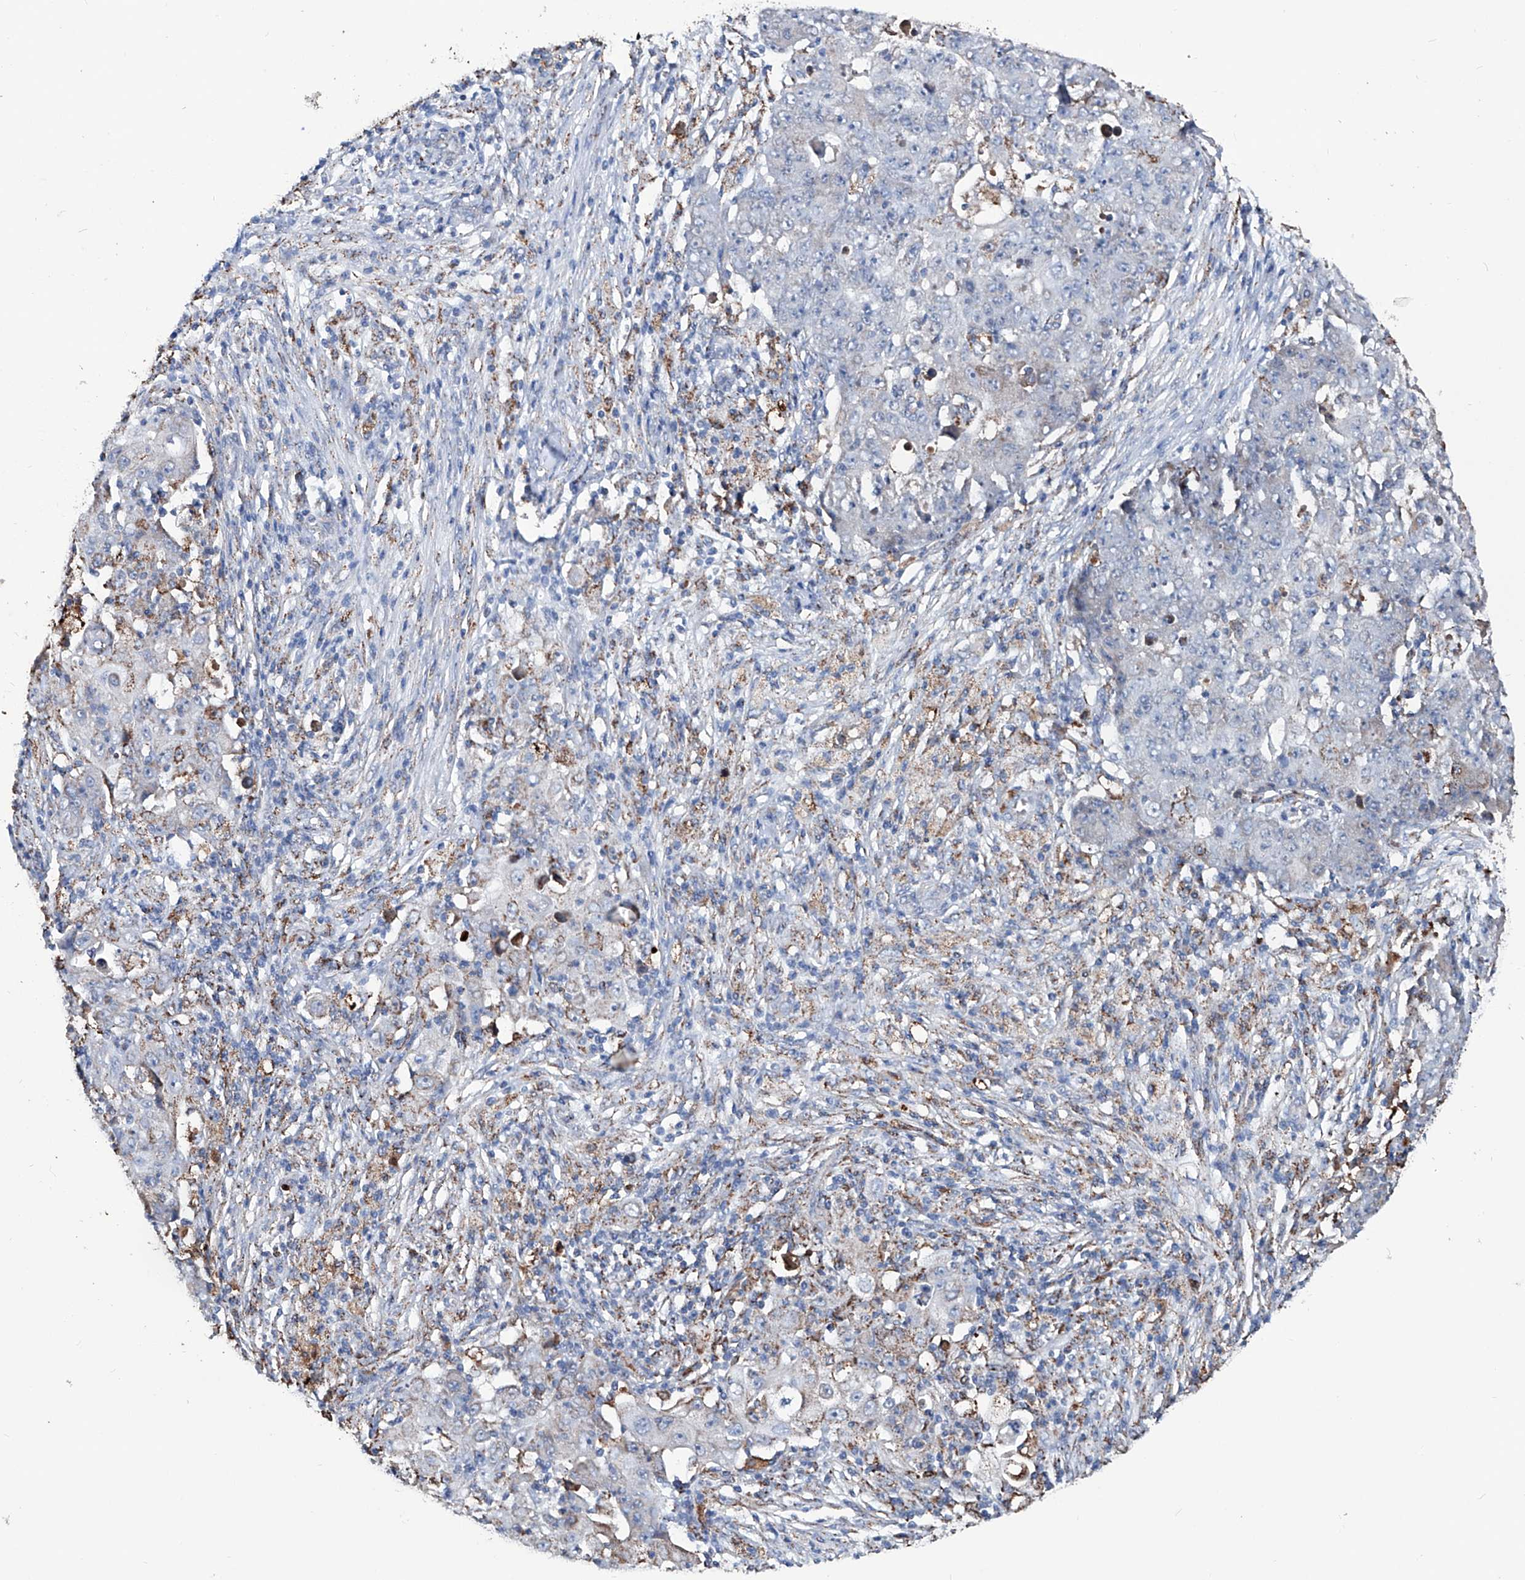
{"staining": {"intensity": "weak", "quantity": "<25%", "location": "cytoplasmic/membranous"}, "tissue": "ovarian cancer", "cell_type": "Tumor cells", "image_type": "cancer", "snomed": [{"axis": "morphology", "description": "Carcinoma, endometroid"}, {"axis": "topography", "description": "Ovary"}], "caption": "Photomicrograph shows no significant protein positivity in tumor cells of endometroid carcinoma (ovarian).", "gene": "NHS", "patient": {"sex": "female", "age": 42}}